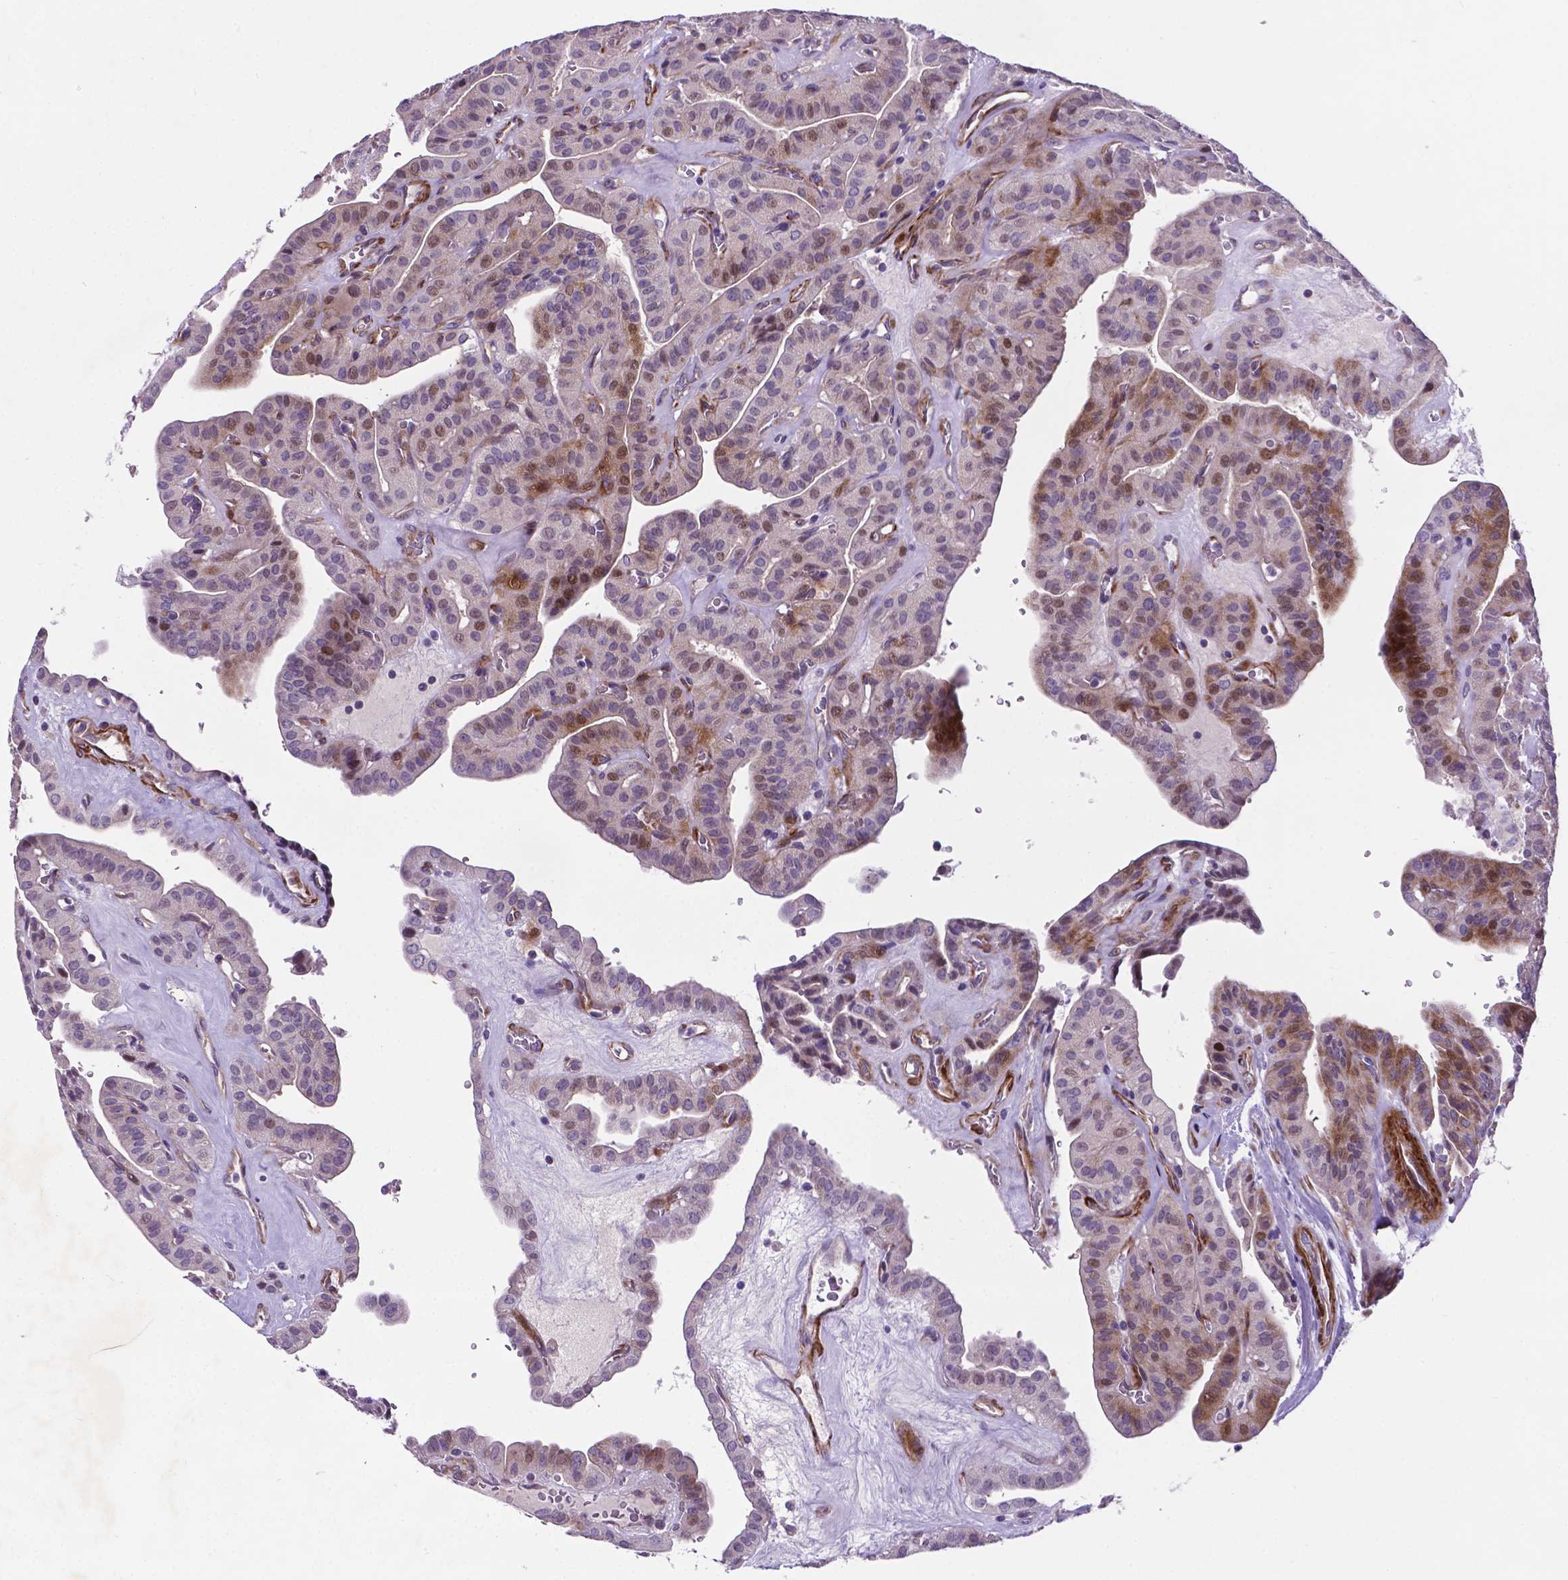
{"staining": {"intensity": "moderate", "quantity": "<25%", "location": "cytoplasmic/membranous"}, "tissue": "thyroid cancer", "cell_type": "Tumor cells", "image_type": "cancer", "snomed": [{"axis": "morphology", "description": "Papillary adenocarcinoma, NOS"}, {"axis": "topography", "description": "Thyroid gland"}], "caption": "A high-resolution image shows immunohistochemistry (IHC) staining of thyroid cancer, which shows moderate cytoplasmic/membranous expression in about <25% of tumor cells.", "gene": "PFKFB4", "patient": {"sex": "male", "age": 52}}